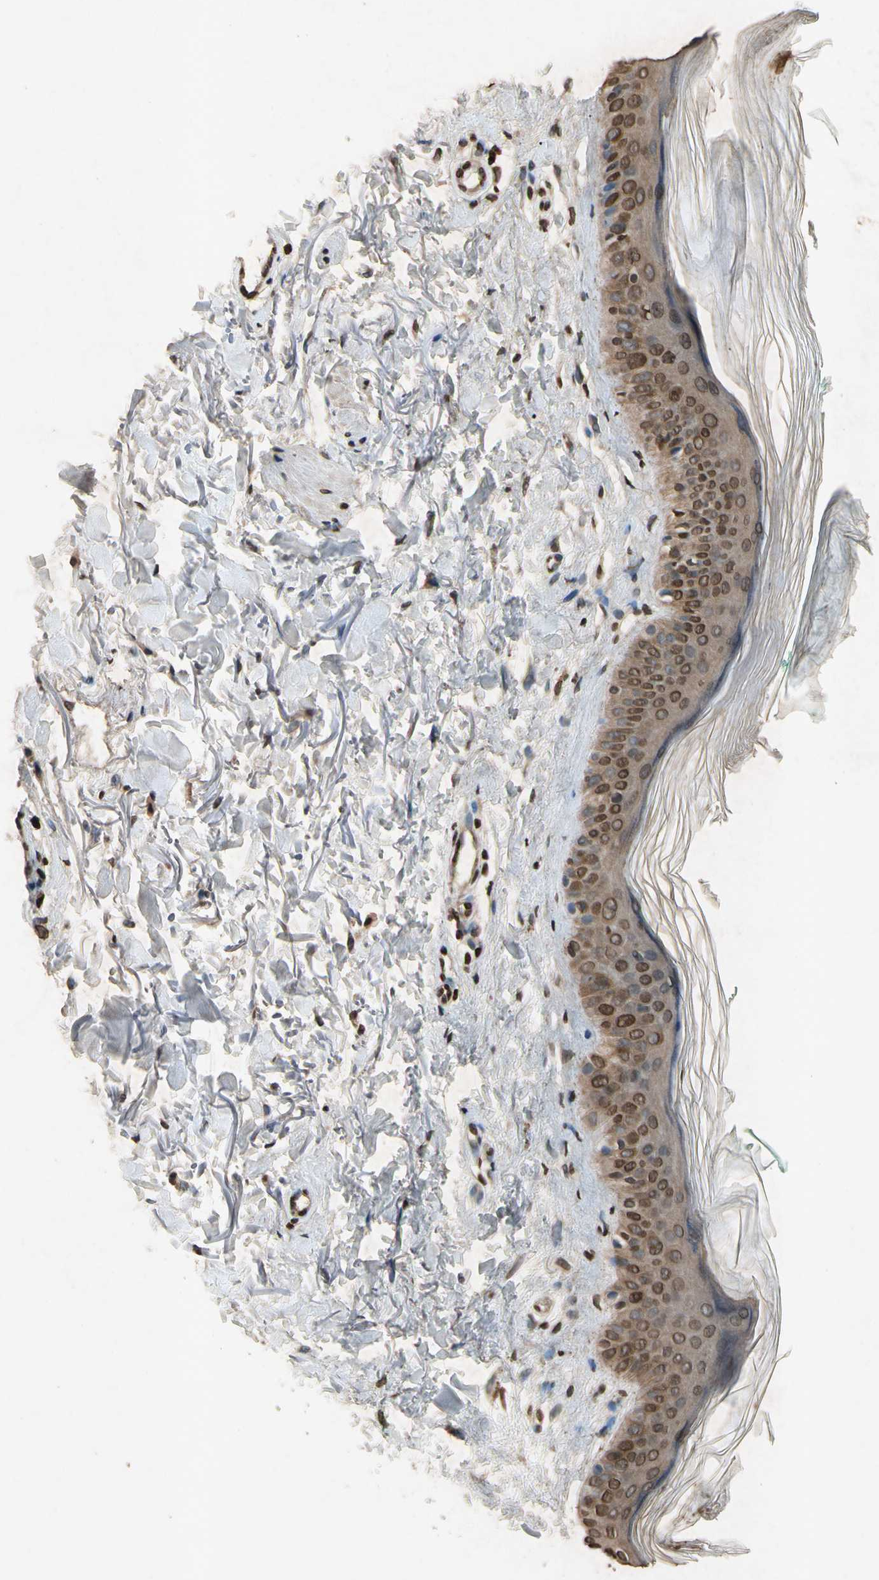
{"staining": {"intensity": "moderate", "quantity": ">75%", "location": "nuclear"}, "tissue": "skin", "cell_type": "Fibroblasts", "image_type": "normal", "snomed": [{"axis": "morphology", "description": "Normal tissue, NOS"}, {"axis": "topography", "description": "Skin"}], "caption": "Unremarkable skin was stained to show a protein in brown. There is medium levels of moderate nuclear positivity in about >75% of fibroblasts.", "gene": "HOXB3", "patient": {"sex": "male", "age": 71}}